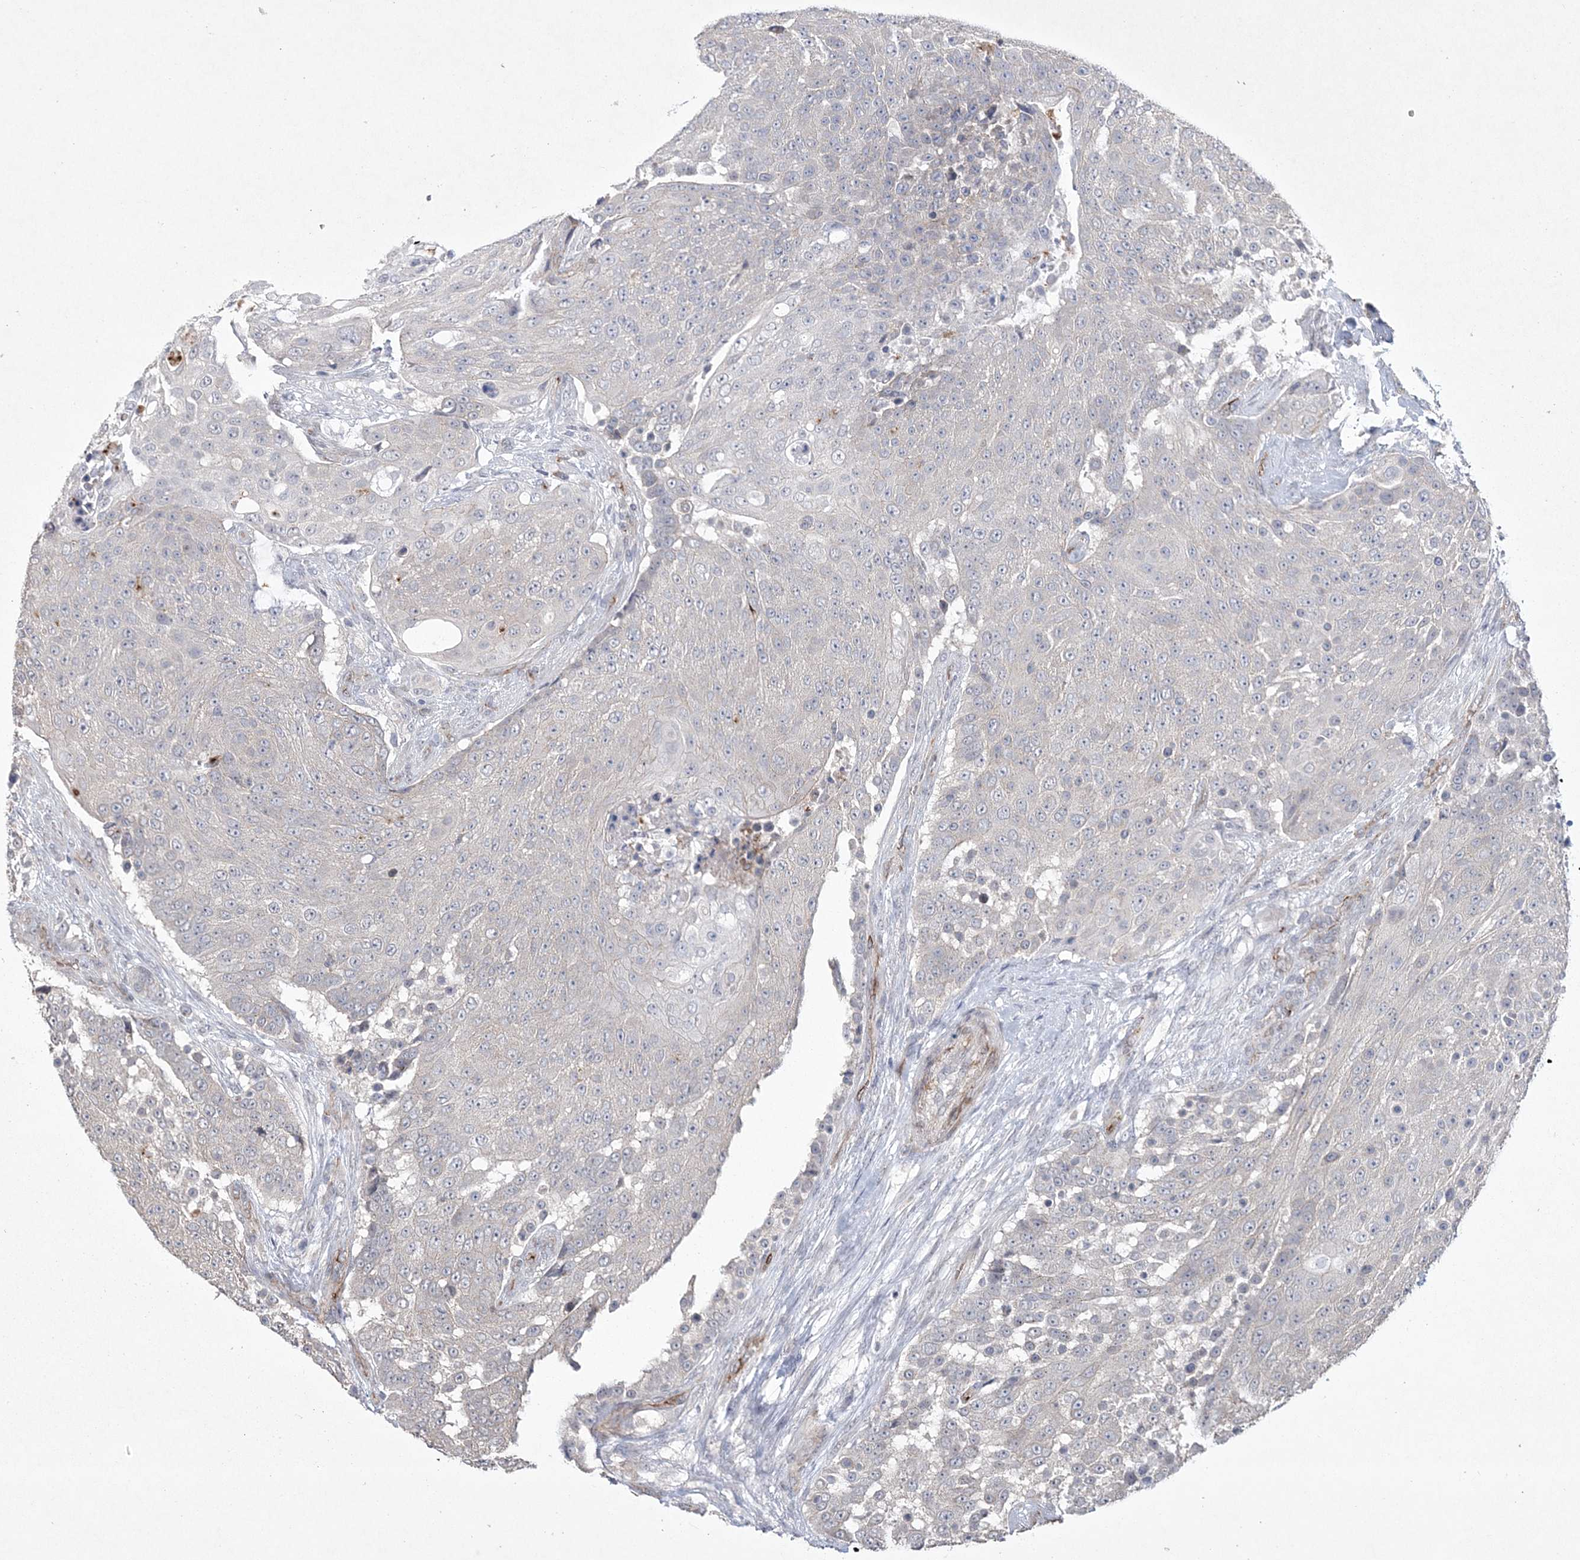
{"staining": {"intensity": "negative", "quantity": "none", "location": "none"}, "tissue": "urothelial cancer", "cell_type": "Tumor cells", "image_type": "cancer", "snomed": [{"axis": "morphology", "description": "Urothelial carcinoma, High grade"}, {"axis": "topography", "description": "Urinary bladder"}], "caption": "DAB immunohistochemical staining of human urothelial cancer reveals no significant positivity in tumor cells.", "gene": "DPCD", "patient": {"sex": "female", "age": 63}}